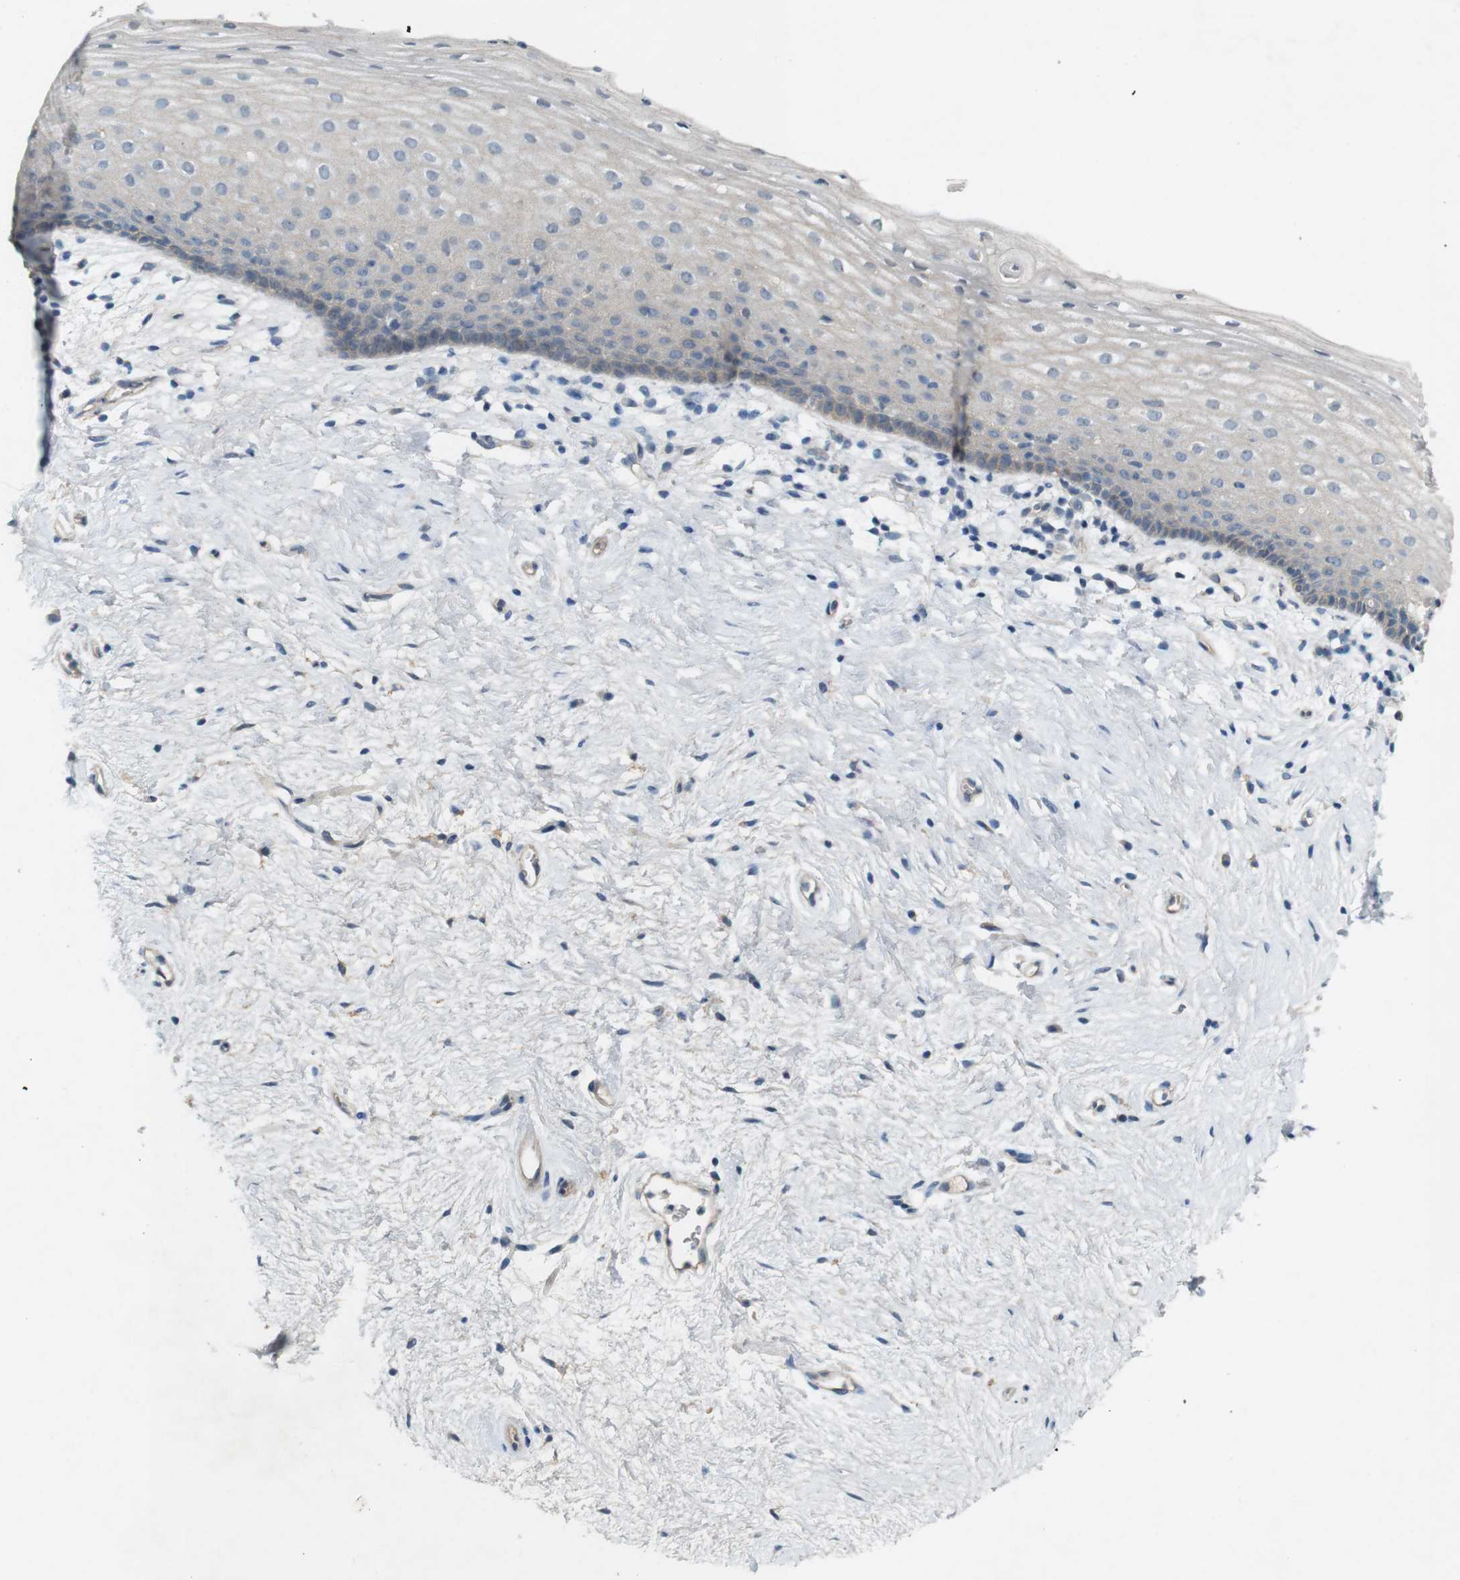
{"staining": {"intensity": "negative", "quantity": "none", "location": "none"}, "tissue": "vagina", "cell_type": "Squamous epithelial cells", "image_type": "normal", "snomed": [{"axis": "morphology", "description": "Normal tissue, NOS"}, {"axis": "topography", "description": "Vagina"}], "caption": "Squamous epithelial cells show no significant protein positivity in normal vagina.", "gene": "PVR", "patient": {"sex": "female", "age": 44}}